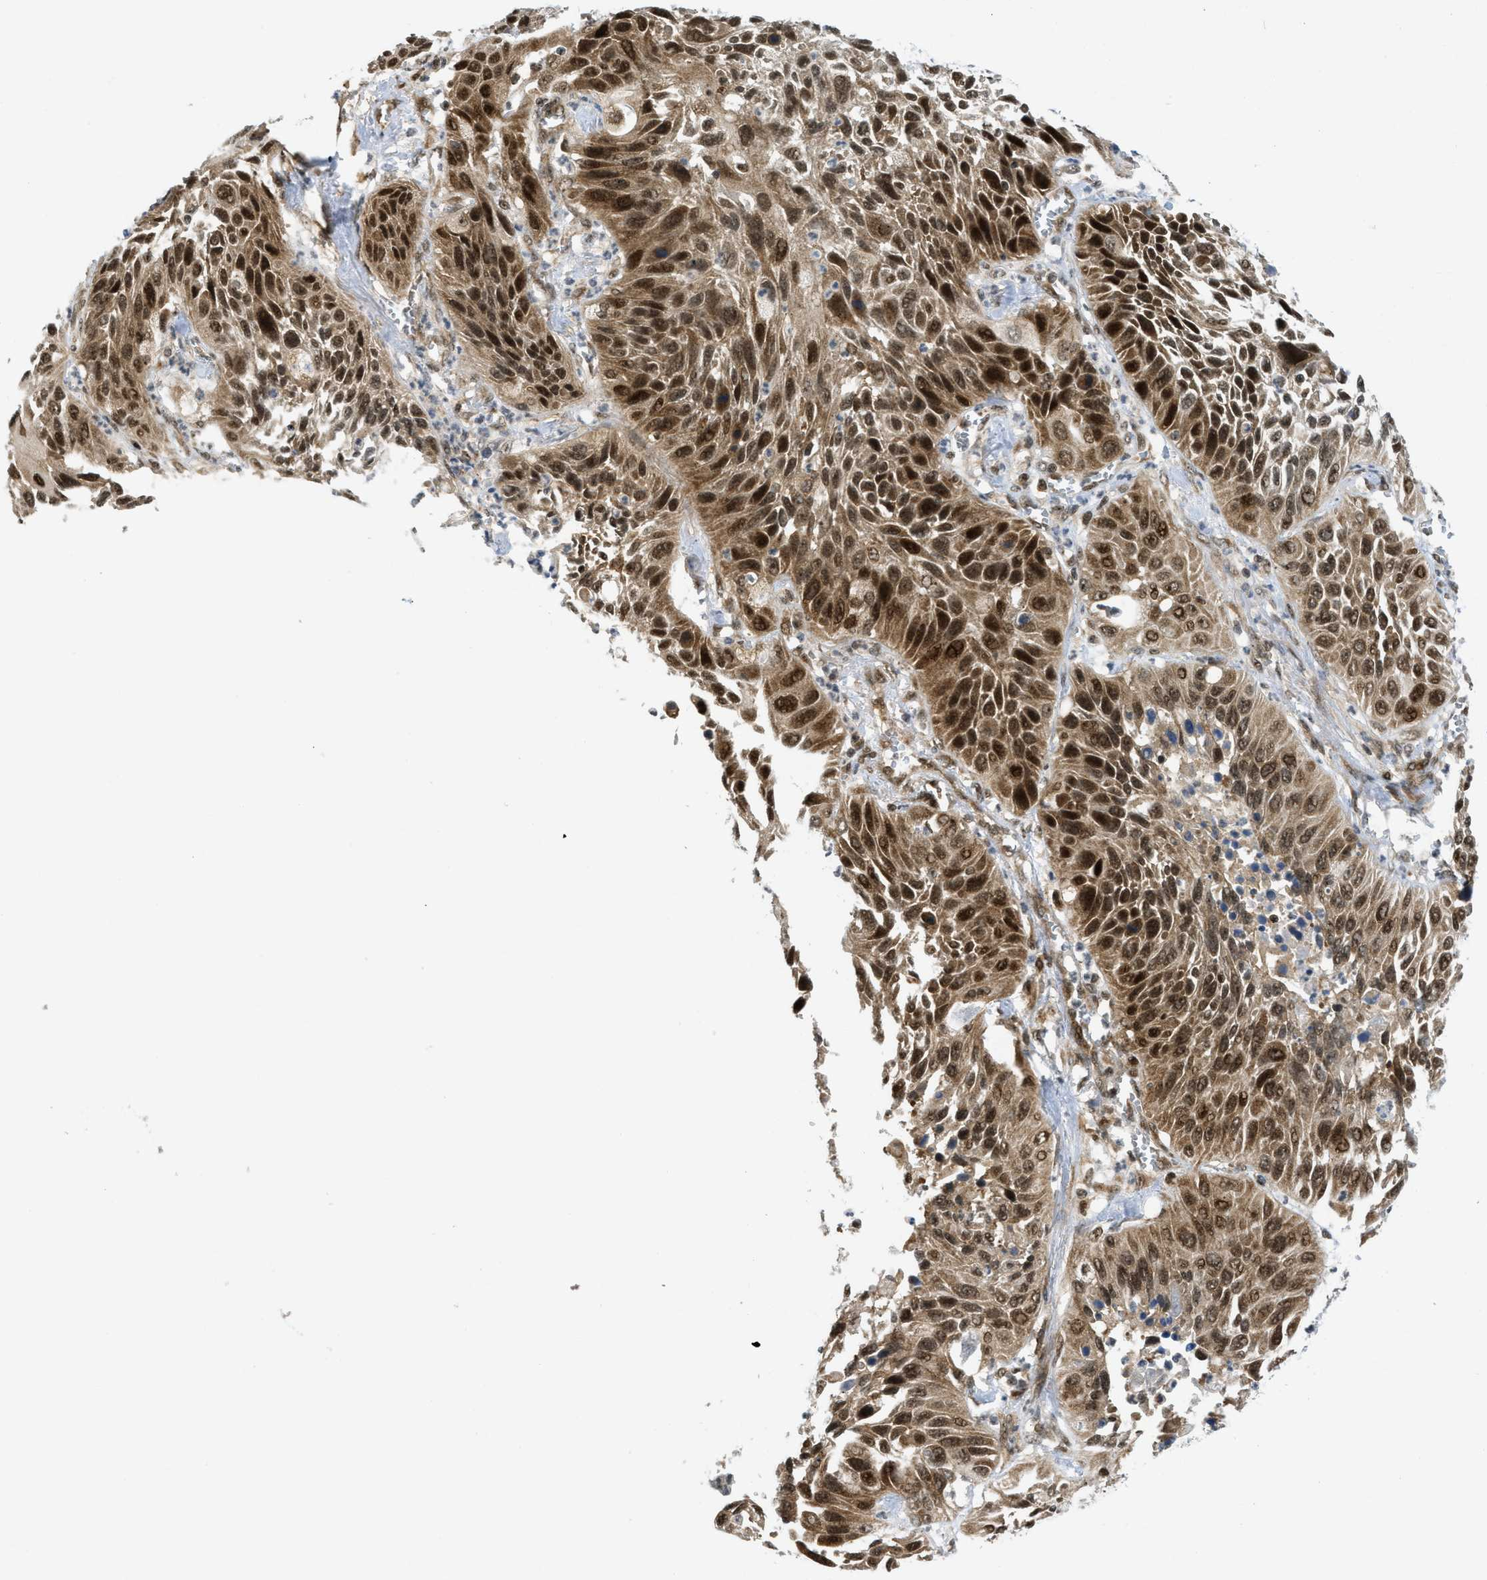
{"staining": {"intensity": "strong", "quantity": ">75%", "location": "cytoplasmic/membranous,nuclear"}, "tissue": "lung cancer", "cell_type": "Tumor cells", "image_type": "cancer", "snomed": [{"axis": "morphology", "description": "Squamous cell carcinoma, NOS"}, {"axis": "topography", "description": "Lung"}], "caption": "Lung cancer tissue reveals strong cytoplasmic/membranous and nuclear expression in approximately >75% of tumor cells, visualized by immunohistochemistry.", "gene": "TACC1", "patient": {"sex": "female", "age": 76}}